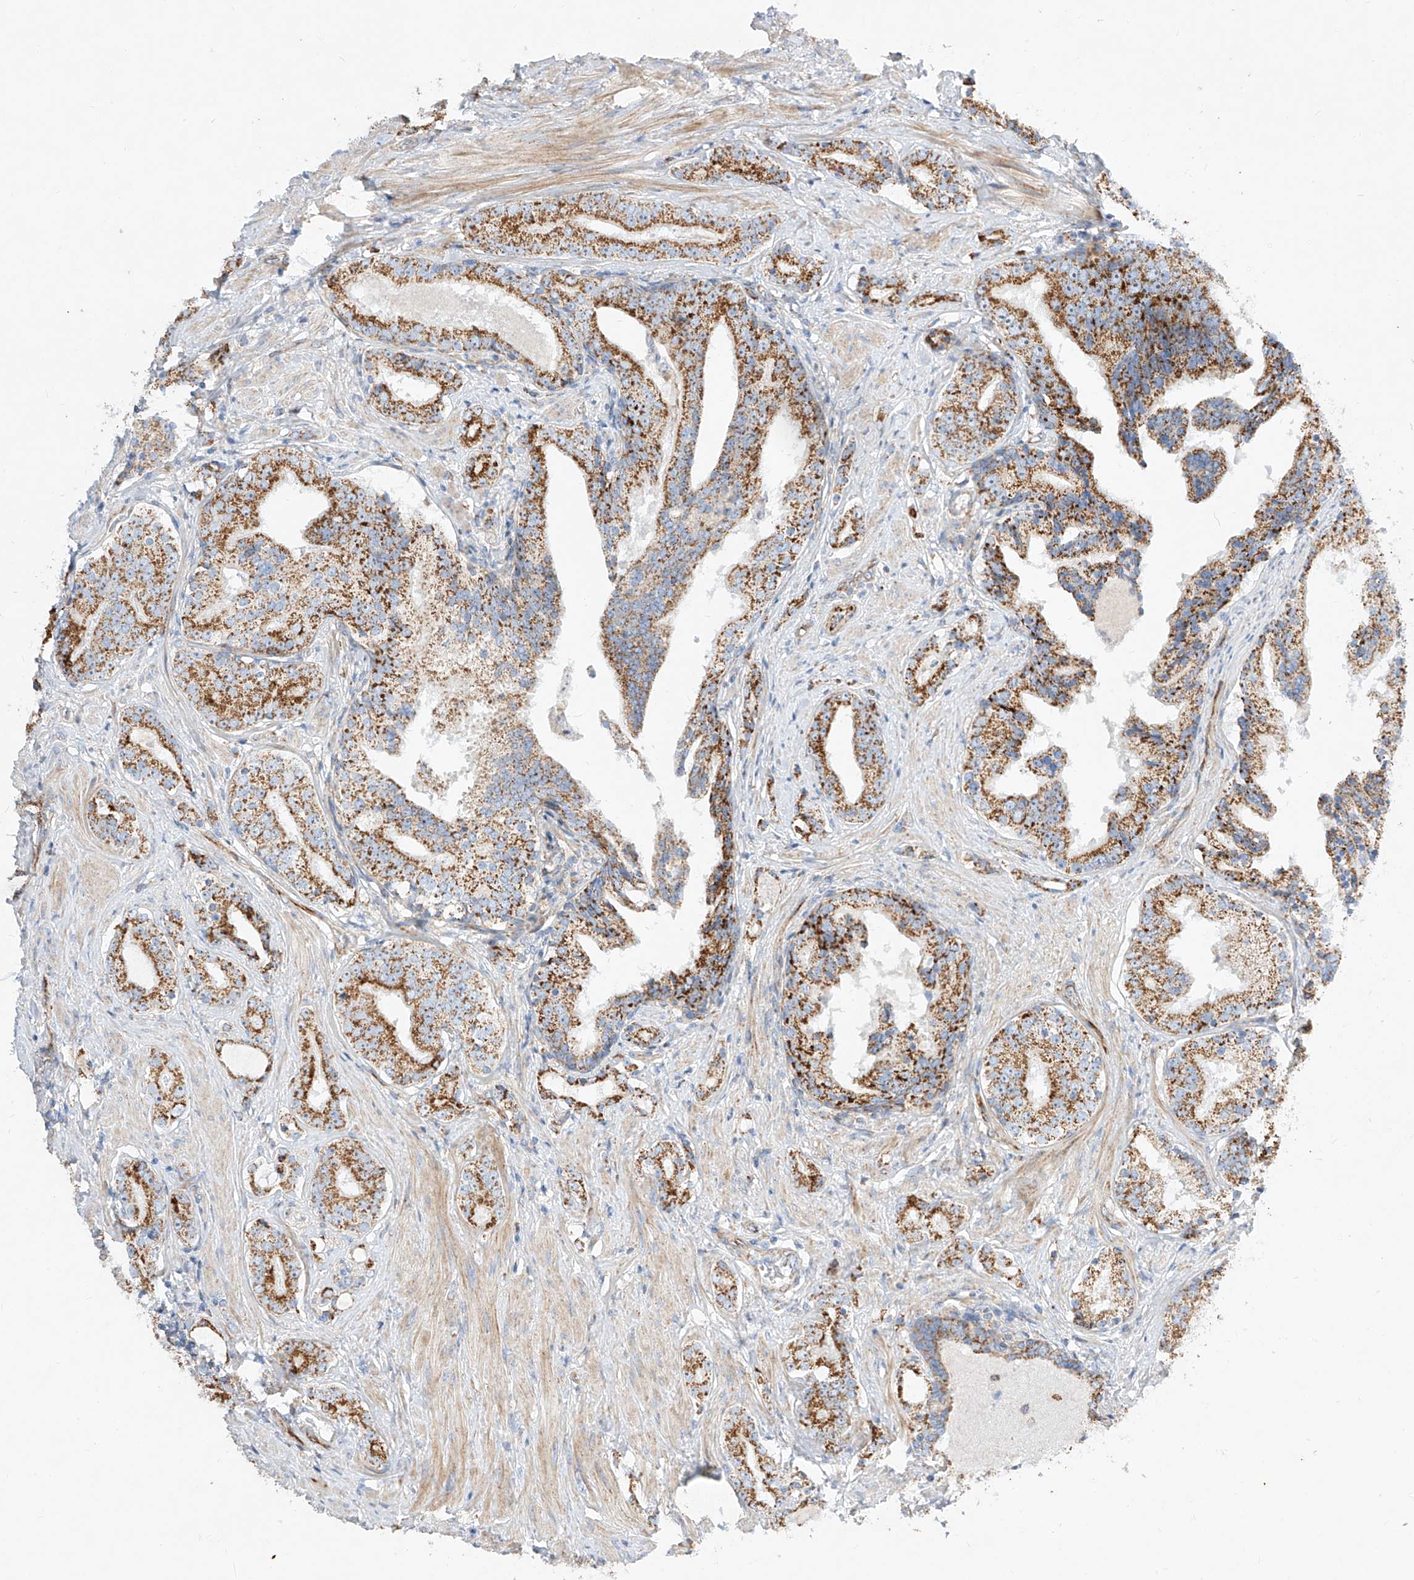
{"staining": {"intensity": "strong", "quantity": ">75%", "location": "cytoplasmic/membranous"}, "tissue": "prostate cancer", "cell_type": "Tumor cells", "image_type": "cancer", "snomed": [{"axis": "morphology", "description": "Adenocarcinoma, High grade"}, {"axis": "topography", "description": "Prostate"}], "caption": "Human prostate cancer (adenocarcinoma (high-grade)) stained with a protein marker demonstrates strong staining in tumor cells.", "gene": "CST9", "patient": {"sex": "male", "age": 58}}